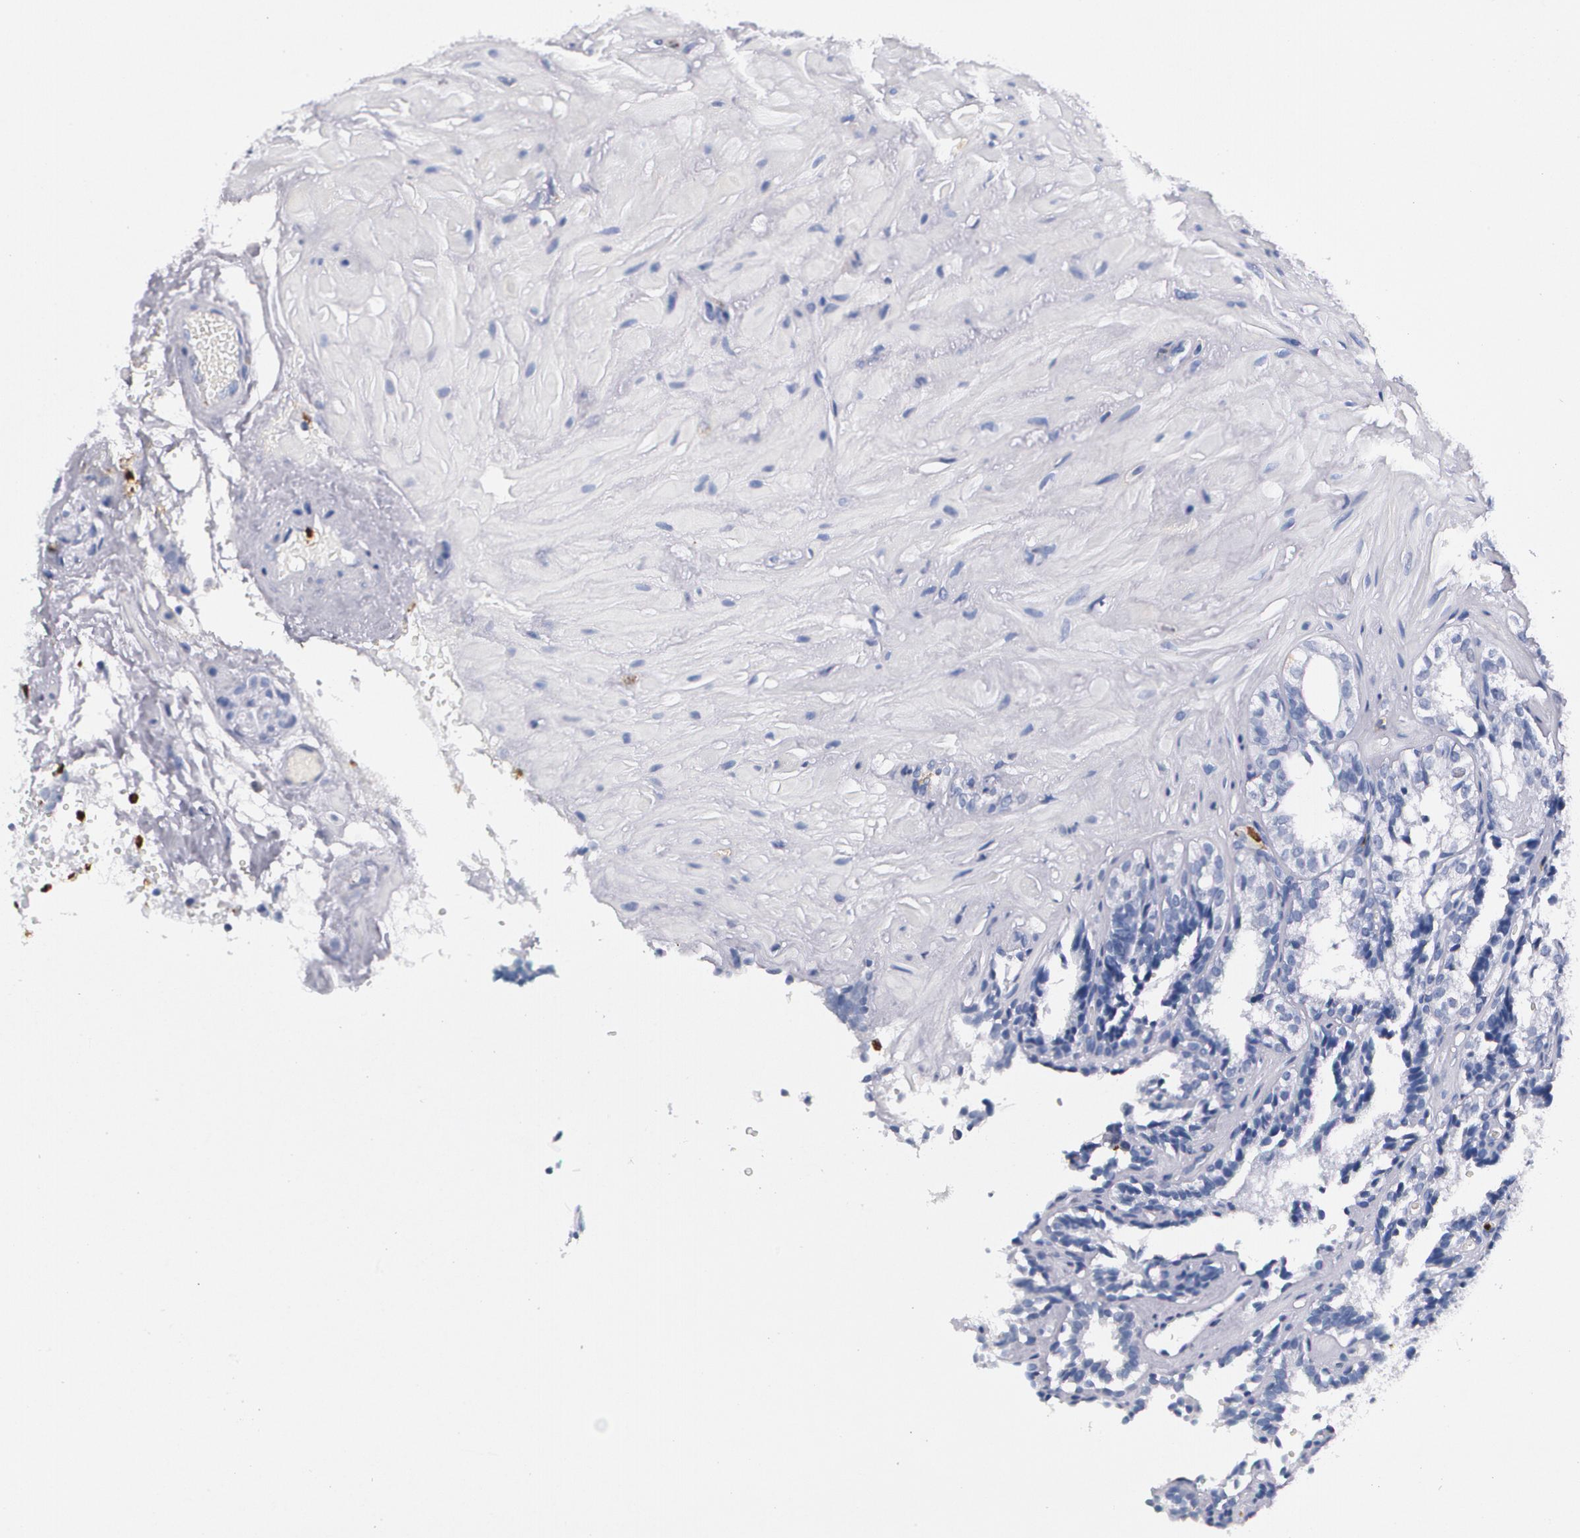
{"staining": {"intensity": "negative", "quantity": "none", "location": "none"}, "tissue": "seminal vesicle", "cell_type": "Glandular cells", "image_type": "normal", "snomed": [{"axis": "morphology", "description": "Normal tissue, NOS"}, {"axis": "topography", "description": "Seminal veicle"}], "caption": "High magnification brightfield microscopy of normal seminal vesicle stained with DAB (3,3'-diaminobenzidine) (brown) and counterstained with hematoxylin (blue): glandular cells show no significant expression. The staining is performed using DAB (3,3'-diaminobenzidine) brown chromogen with nuclei counter-stained in using hematoxylin.", "gene": "S100A8", "patient": {"sex": "male", "age": 26}}